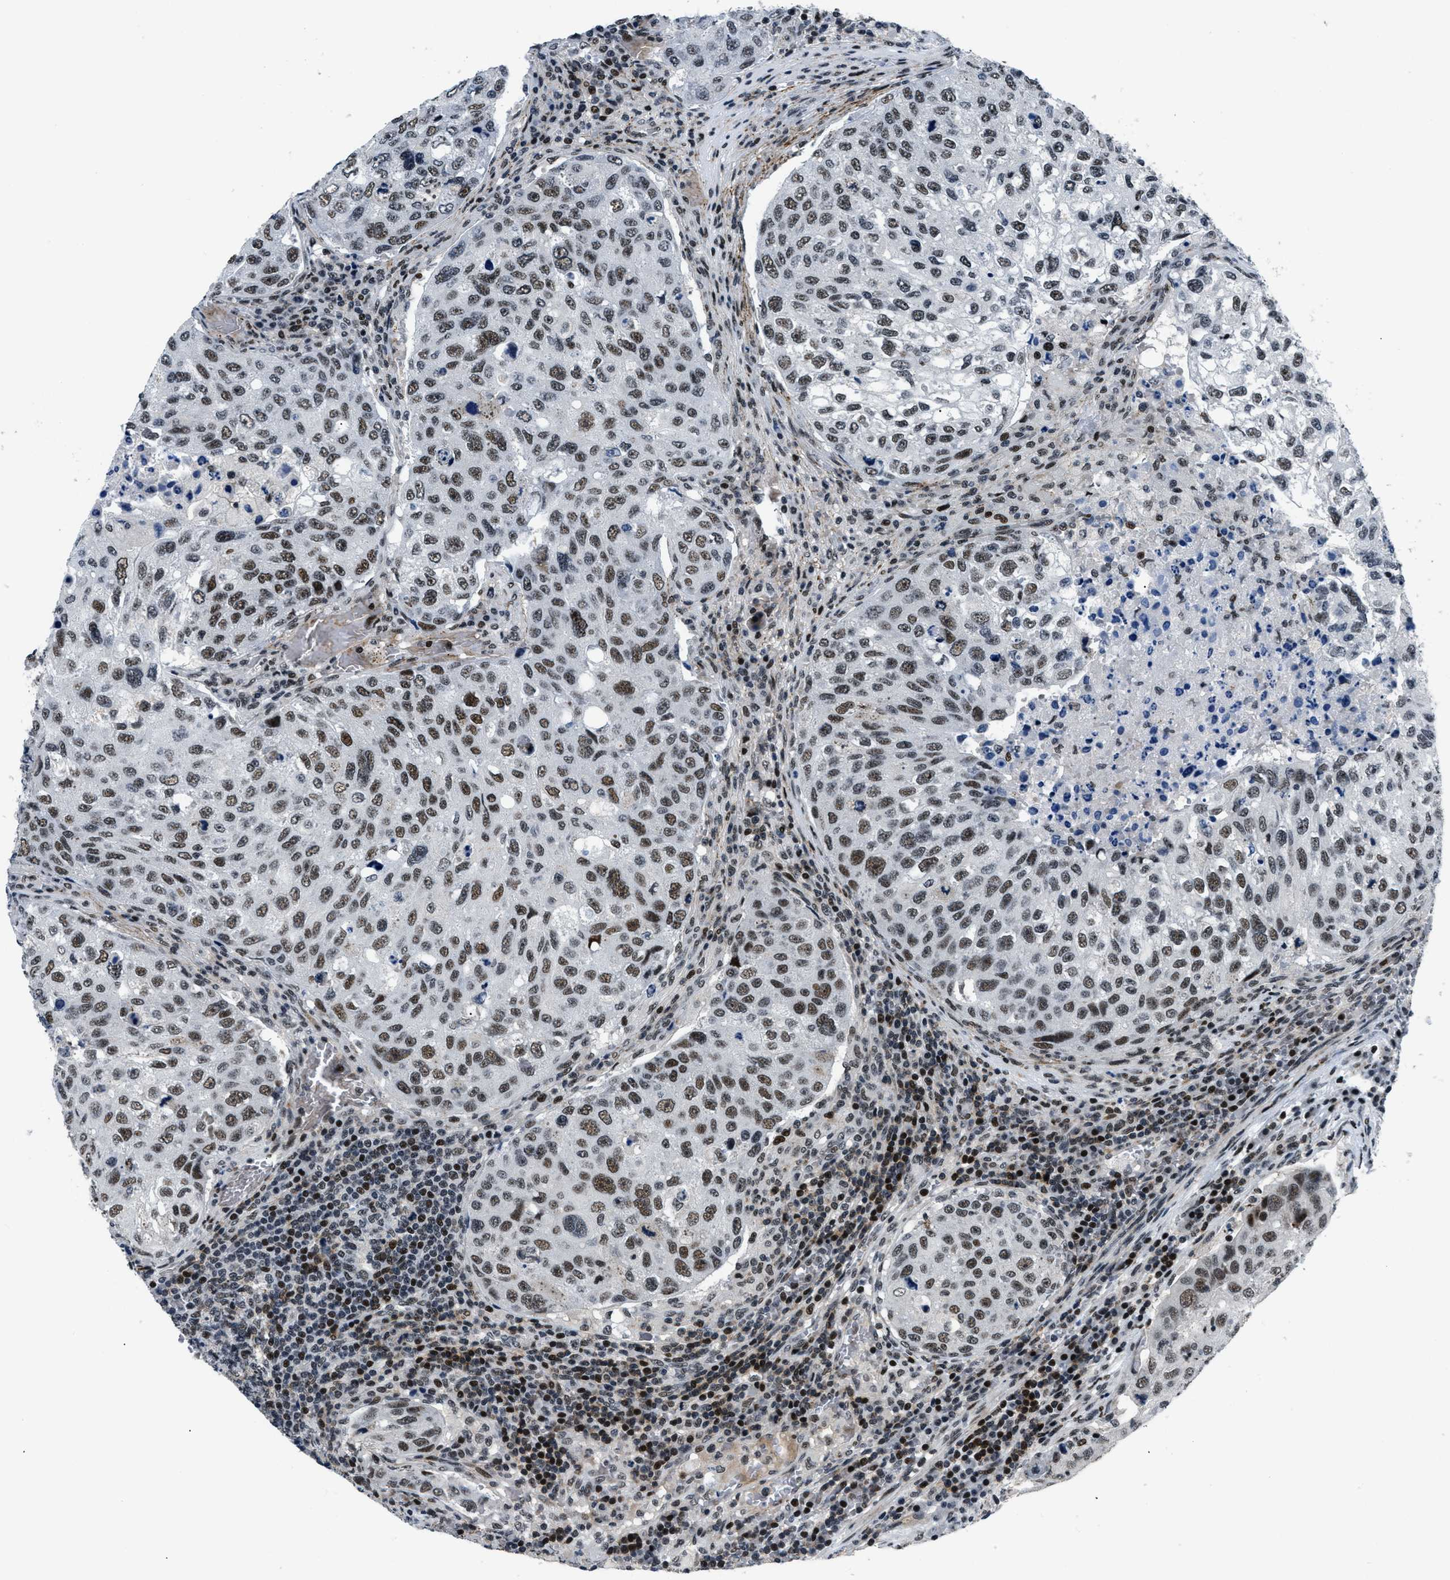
{"staining": {"intensity": "strong", "quantity": ">75%", "location": "nuclear"}, "tissue": "urothelial cancer", "cell_type": "Tumor cells", "image_type": "cancer", "snomed": [{"axis": "morphology", "description": "Urothelial carcinoma, High grade"}, {"axis": "topography", "description": "Lymph node"}, {"axis": "topography", "description": "Urinary bladder"}], "caption": "Urothelial carcinoma (high-grade) was stained to show a protein in brown. There is high levels of strong nuclear positivity in about >75% of tumor cells.", "gene": "SMARCB1", "patient": {"sex": "male", "age": 51}}